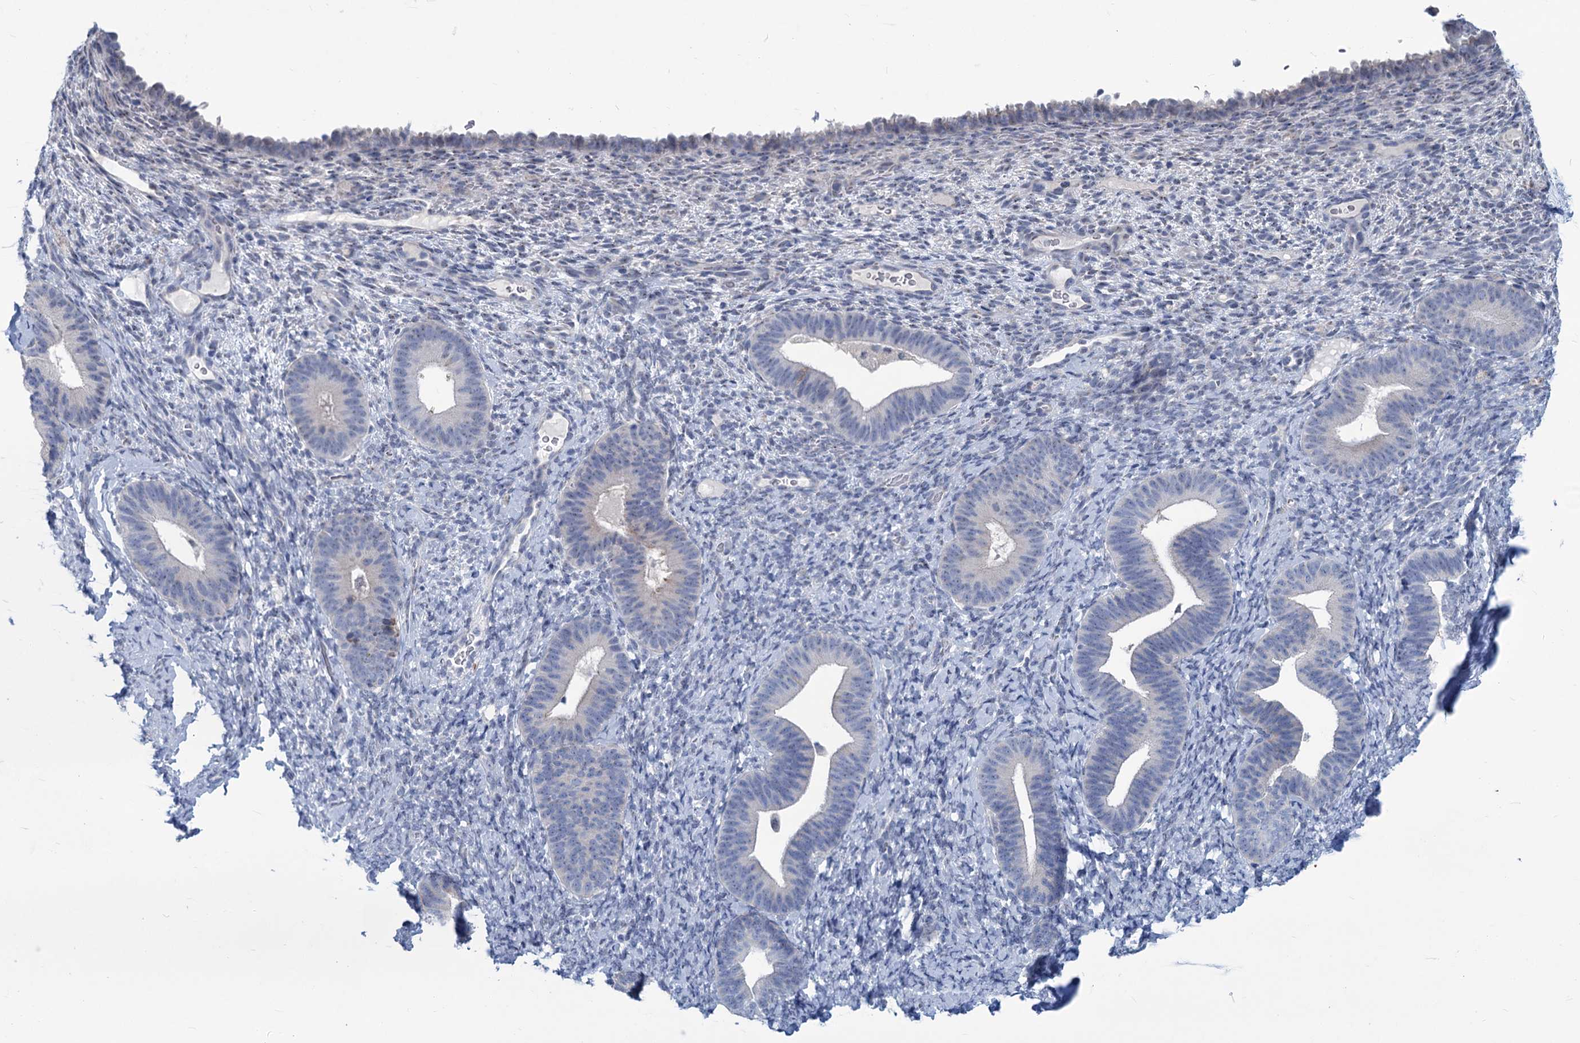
{"staining": {"intensity": "negative", "quantity": "none", "location": "none"}, "tissue": "endometrium", "cell_type": "Cells in endometrial stroma", "image_type": "normal", "snomed": [{"axis": "morphology", "description": "Normal tissue, NOS"}, {"axis": "topography", "description": "Endometrium"}], "caption": "Cells in endometrial stroma show no significant protein positivity in normal endometrium.", "gene": "NEU3", "patient": {"sex": "female", "age": 65}}